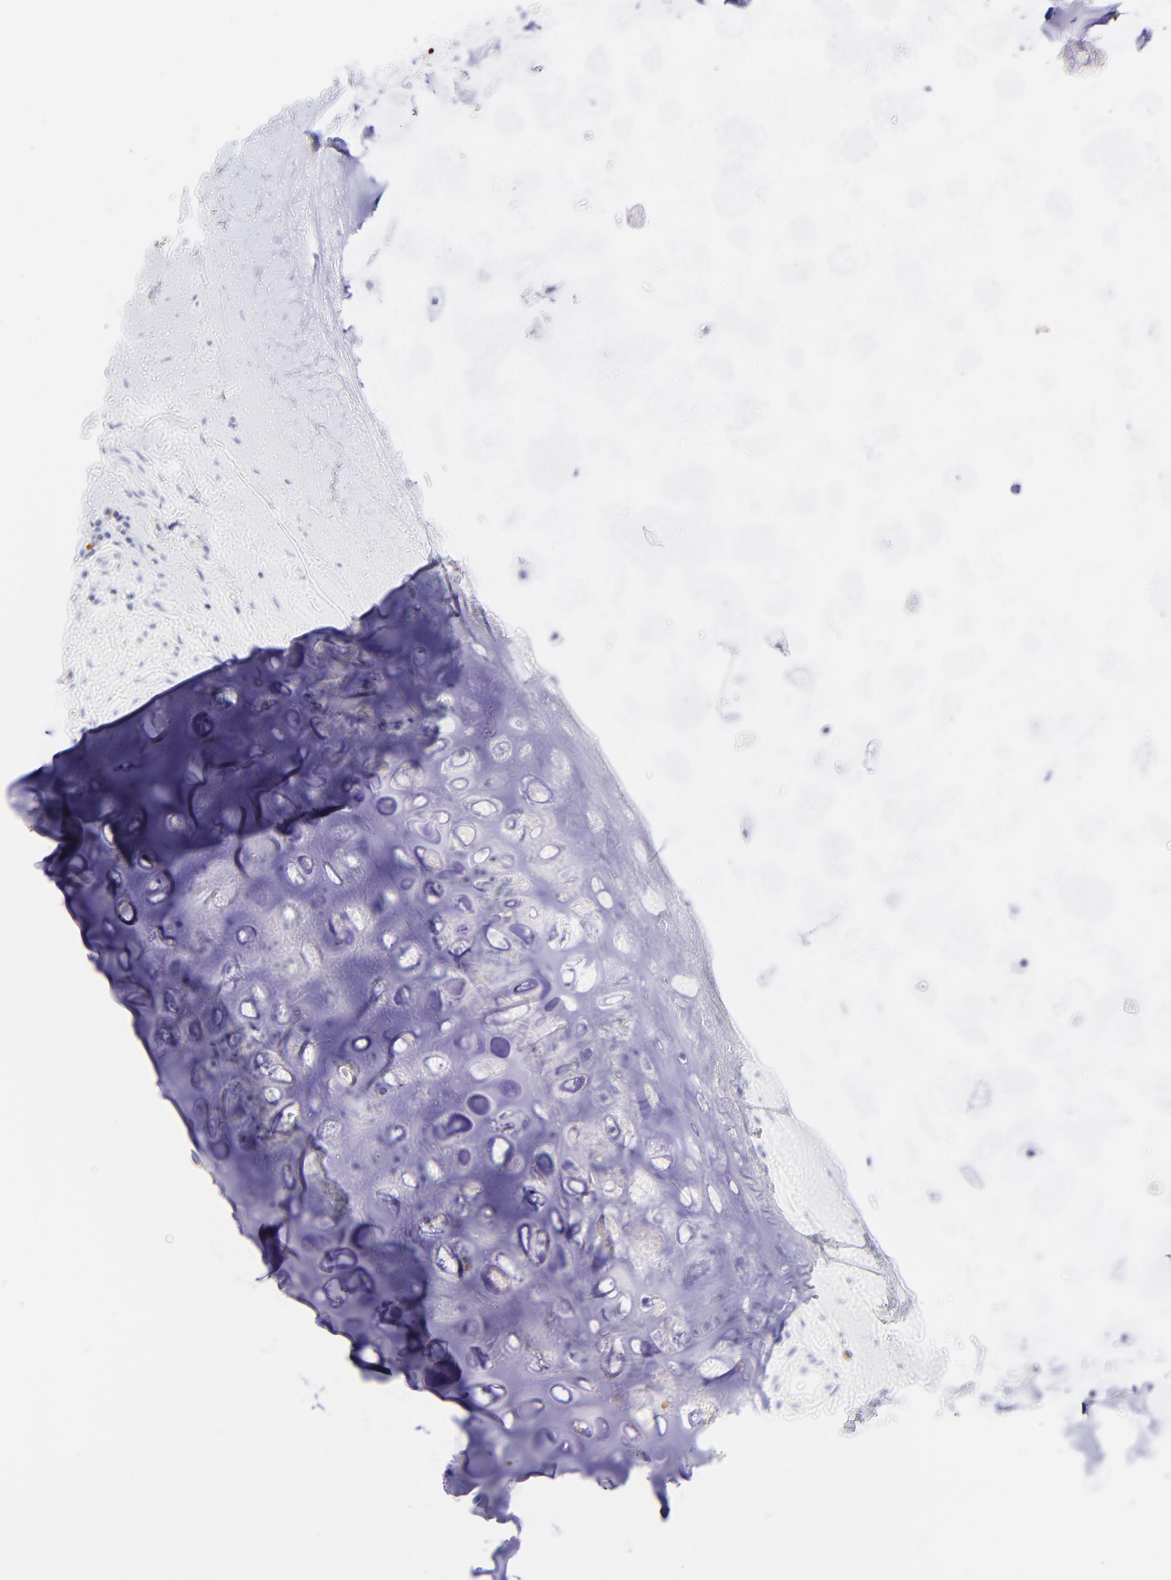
{"staining": {"intensity": "negative", "quantity": "none", "location": "none"}, "tissue": "adipose tissue", "cell_type": "Adipocytes", "image_type": "normal", "snomed": [{"axis": "morphology", "description": "Normal tissue, NOS"}, {"axis": "morphology", "description": "Adenocarcinoma, NOS"}, {"axis": "topography", "description": "Cartilage tissue"}, {"axis": "topography", "description": "Bronchus"}, {"axis": "topography", "description": "Lung"}], "caption": "Protein analysis of benign adipose tissue shows no significant expression in adipocytes. (DAB IHC, high magnification).", "gene": "FRMPD3", "patient": {"sex": "female", "age": 67}}